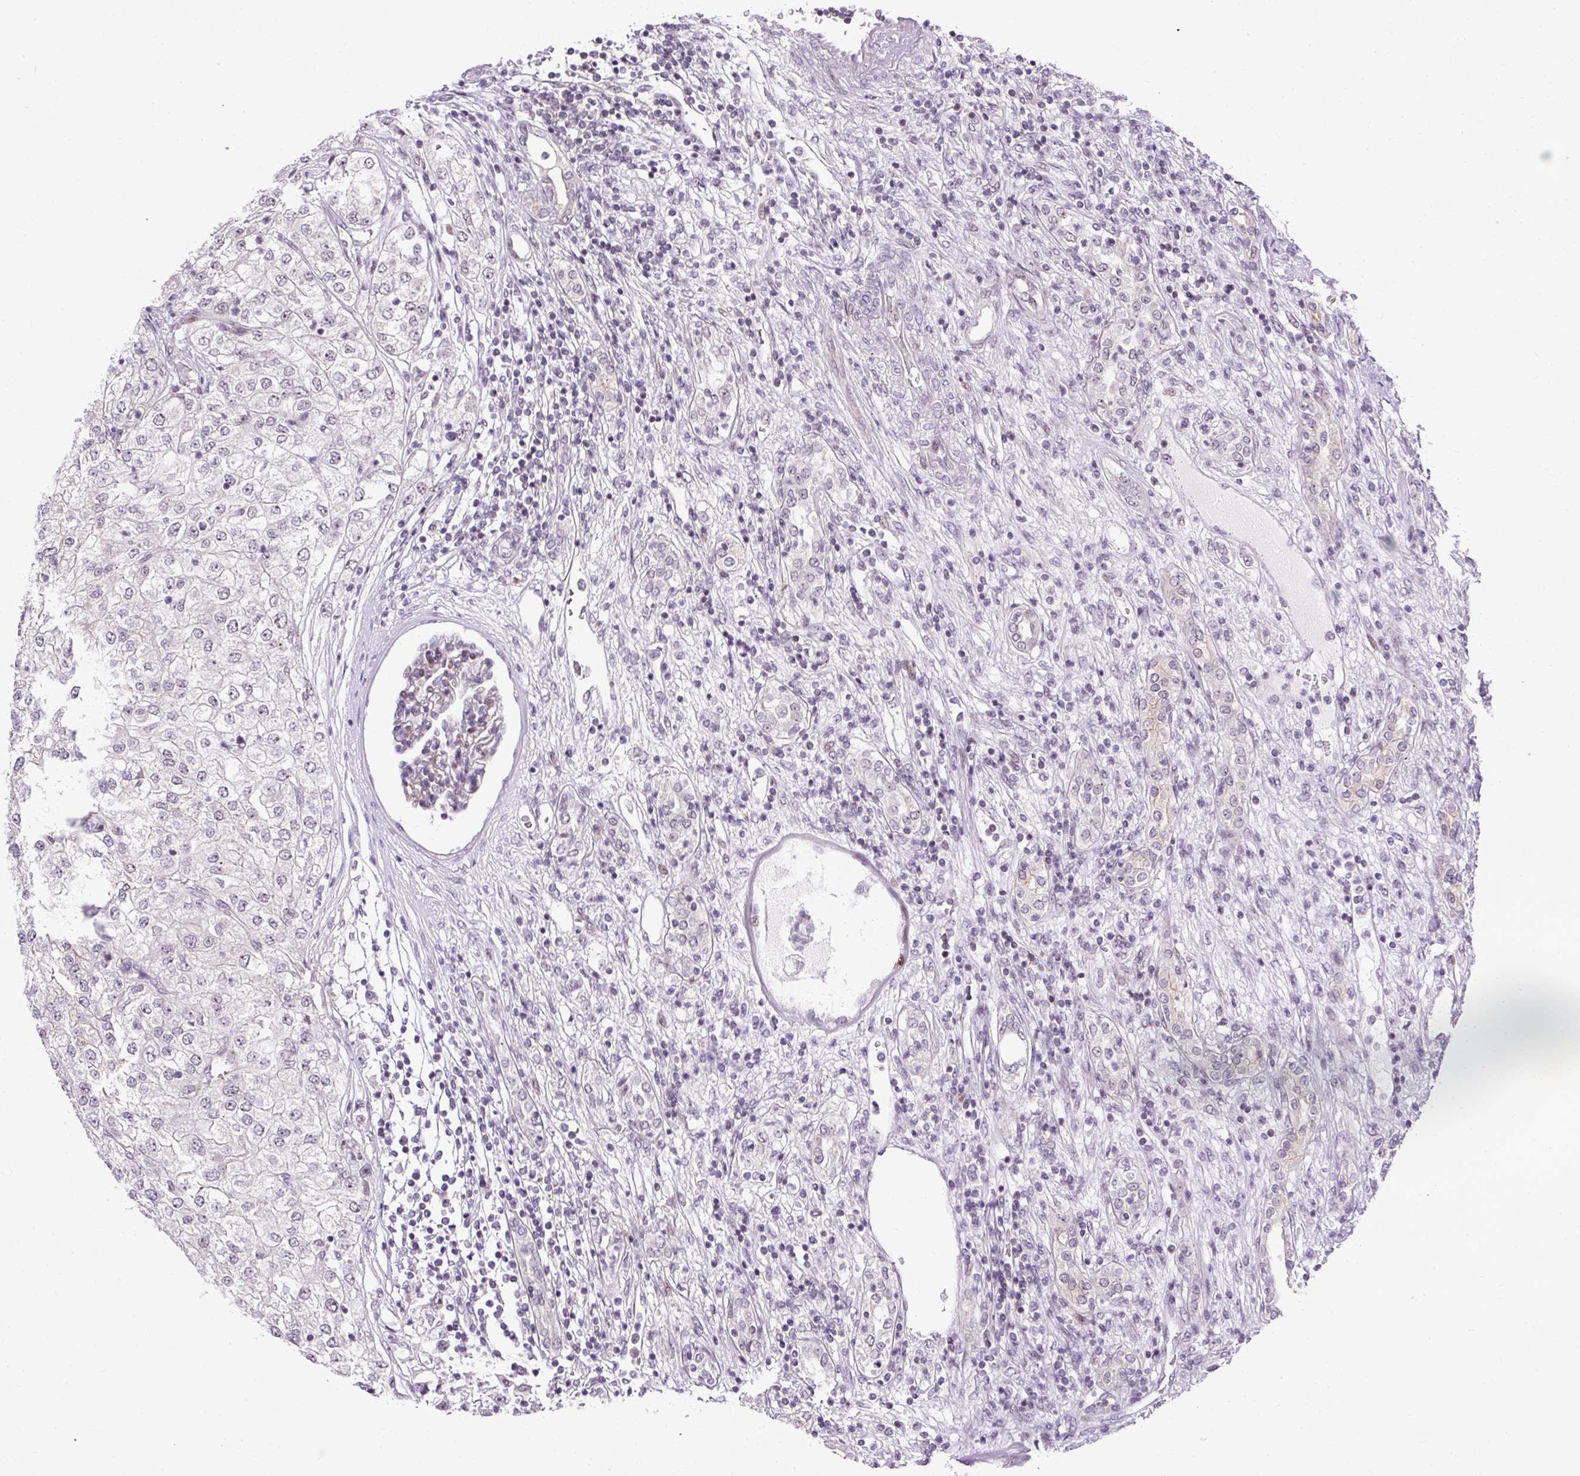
{"staining": {"intensity": "weak", "quantity": "<25%", "location": "nuclear"}, "tissue": "renal cancer", "cell_type": "Tumor cells", "image_type": "cancer", "snomed": [{"axis": "morphology", "description": "Adenocarcinoma, NOS"}, {"axis": "topography", "description": "Kidney"}], "caption": "IHC micrograph of neoplastic tissue: renal cancer (adenocarcinoma) stained with DAB (3,3'-diaminobenzidine) demonstrates no significant protein expression in tumor cells. (Stains: DAB immunohistochemistry with hematoxylin counter stain, Microscopy: brightfield microscopy at high magnification).", "gene": "ARHGEF18", "patient": {"sex": "female", "age": 54}}